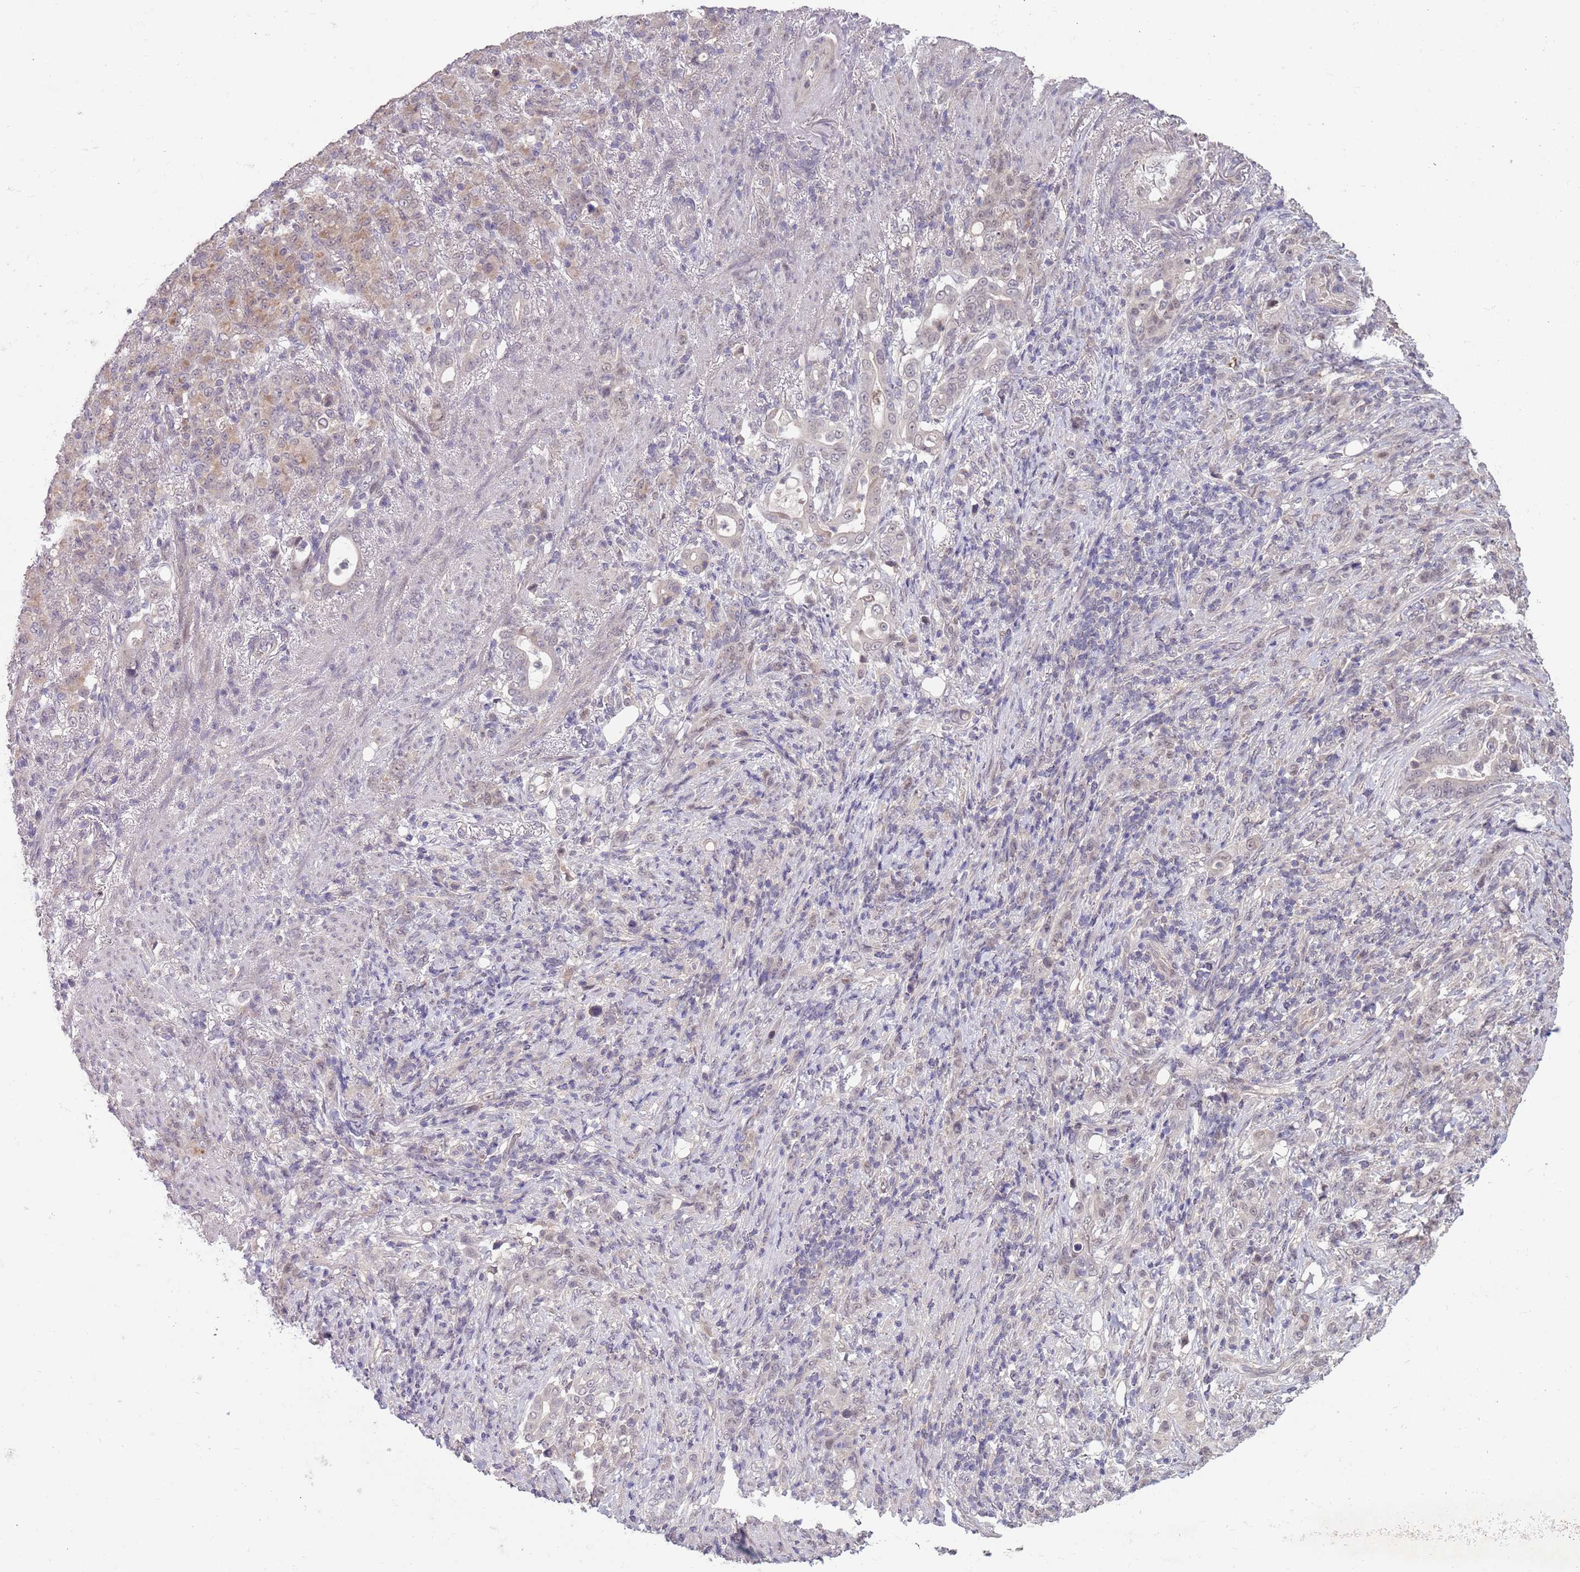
{"staining": {"intensity": "weak", "quantity": "25%-75%", "location": "nuclear"}, "tissue": "stomach cancer", "cell_type": "Tumor cells", "image_type": "cancer", "snomed": [{"axis": "morphology", "description": "Normal tissue, NOS"}, {"axis": "morphology", "description": "Adenocarcinoma, NOS"}, {"axis": "topography", "description": "Stomach"}], "caption": "IHC micrograph of stomach adenocarcinoma stained for a protein (brown), which displays low levels of weak nuclear positivity in approximately 25%-75% of tumor cells.", "gene": "MEI1", "patient": {"sex": "female", "age": 79}}